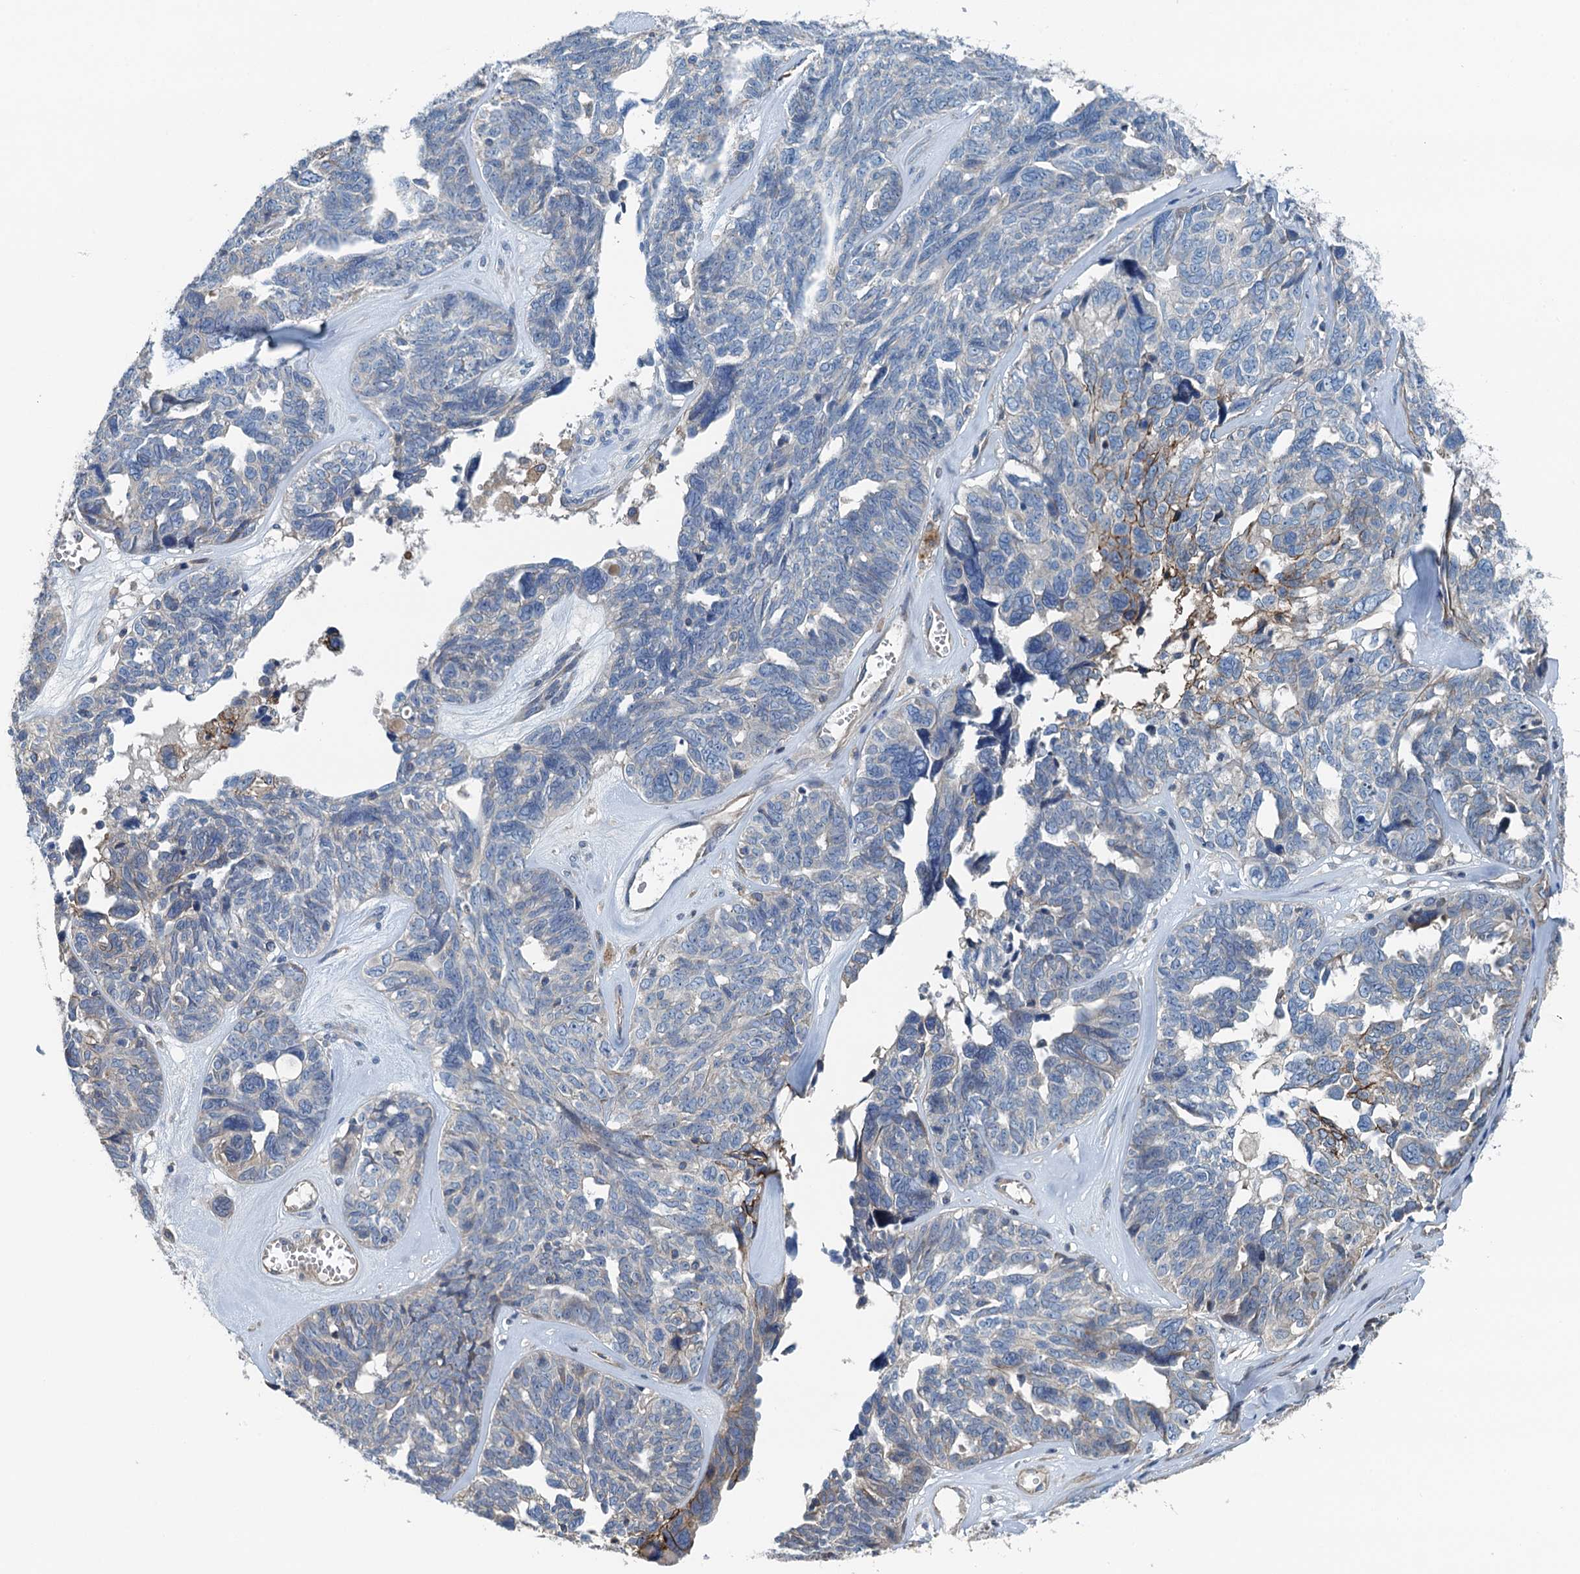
{"staining": {"intensity": "negative", "quantity": "none", "location": "none"}, "tissue": "ovarian cancer", "cell_type": "Tumor cells", "image_type": "cancer", "snomed": [{"axis": "morphology", "description": "Cystadenocarcinoma, serous, NOS"}, {"axis": "topography", "description": "Ovary"}], "caption": "A photomicrograph of ovarian serous cystadenocarcinoma stained for a protein reveals no brown staining in tumor cells.", "gene": "PPP1R14D", "patient": {"sex": "female", "age": 79}}